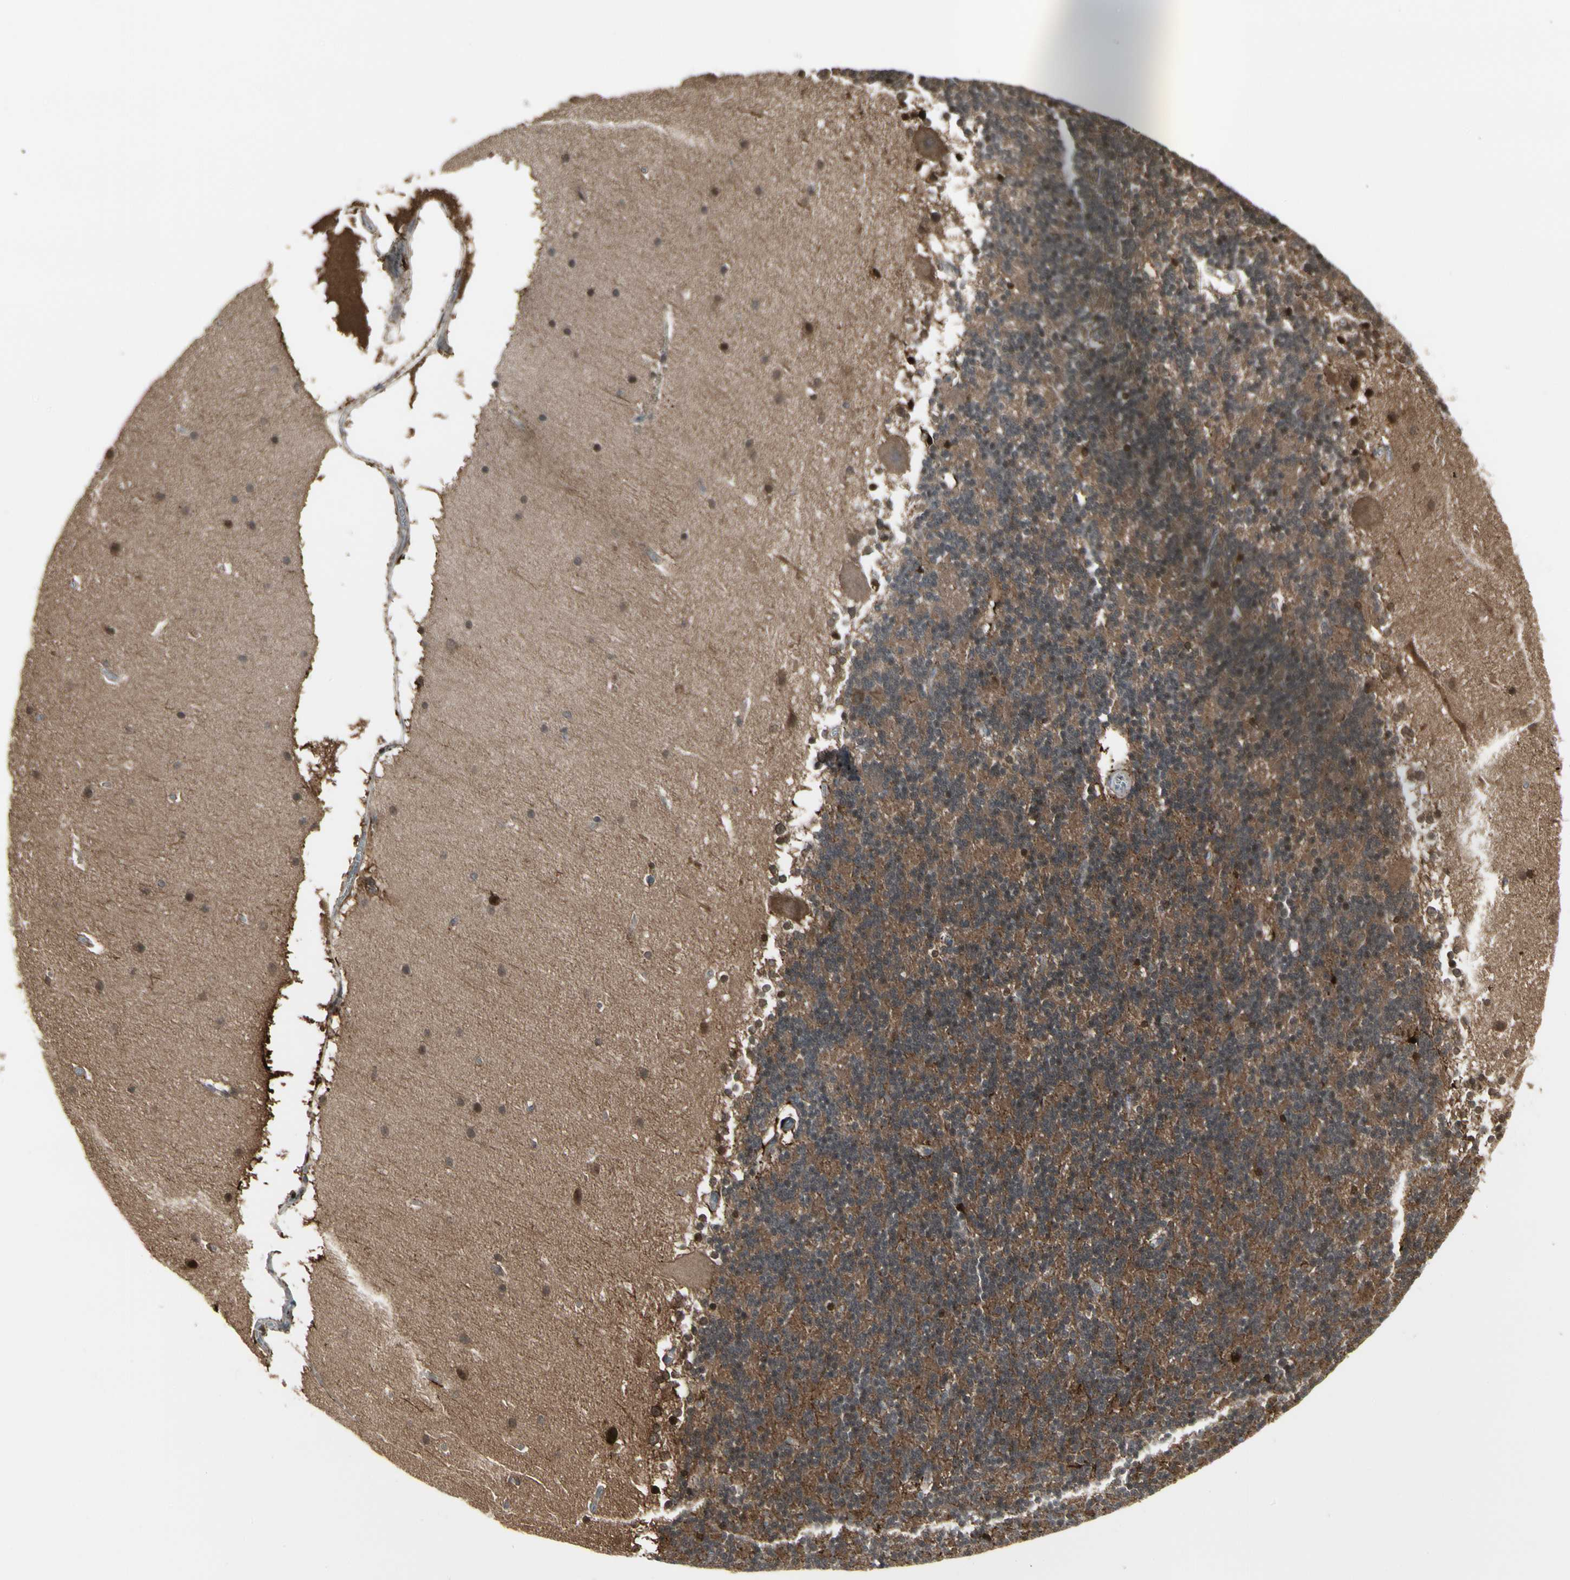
{"staining": {"intensity": "moderate", "quantity": "25%-75%", "location": "cytoplasmic/membranous"}, "tissue": "cerebellum", "cell_type": "Cells in granular layer", "image_type": "normal", "snomed": [{"axis": "morphology", "description": "Normal tissue, NOS"}, {"axis": "topography", "description": "Cerebellum"}], "caption": "Cells in granular layer show moderate cytoplasmic/membranous expression in about 25%-75% of cells in benign cerebellum.", "gene": "IGFBP6", "patient": {"sex": "female", "age": 19}}